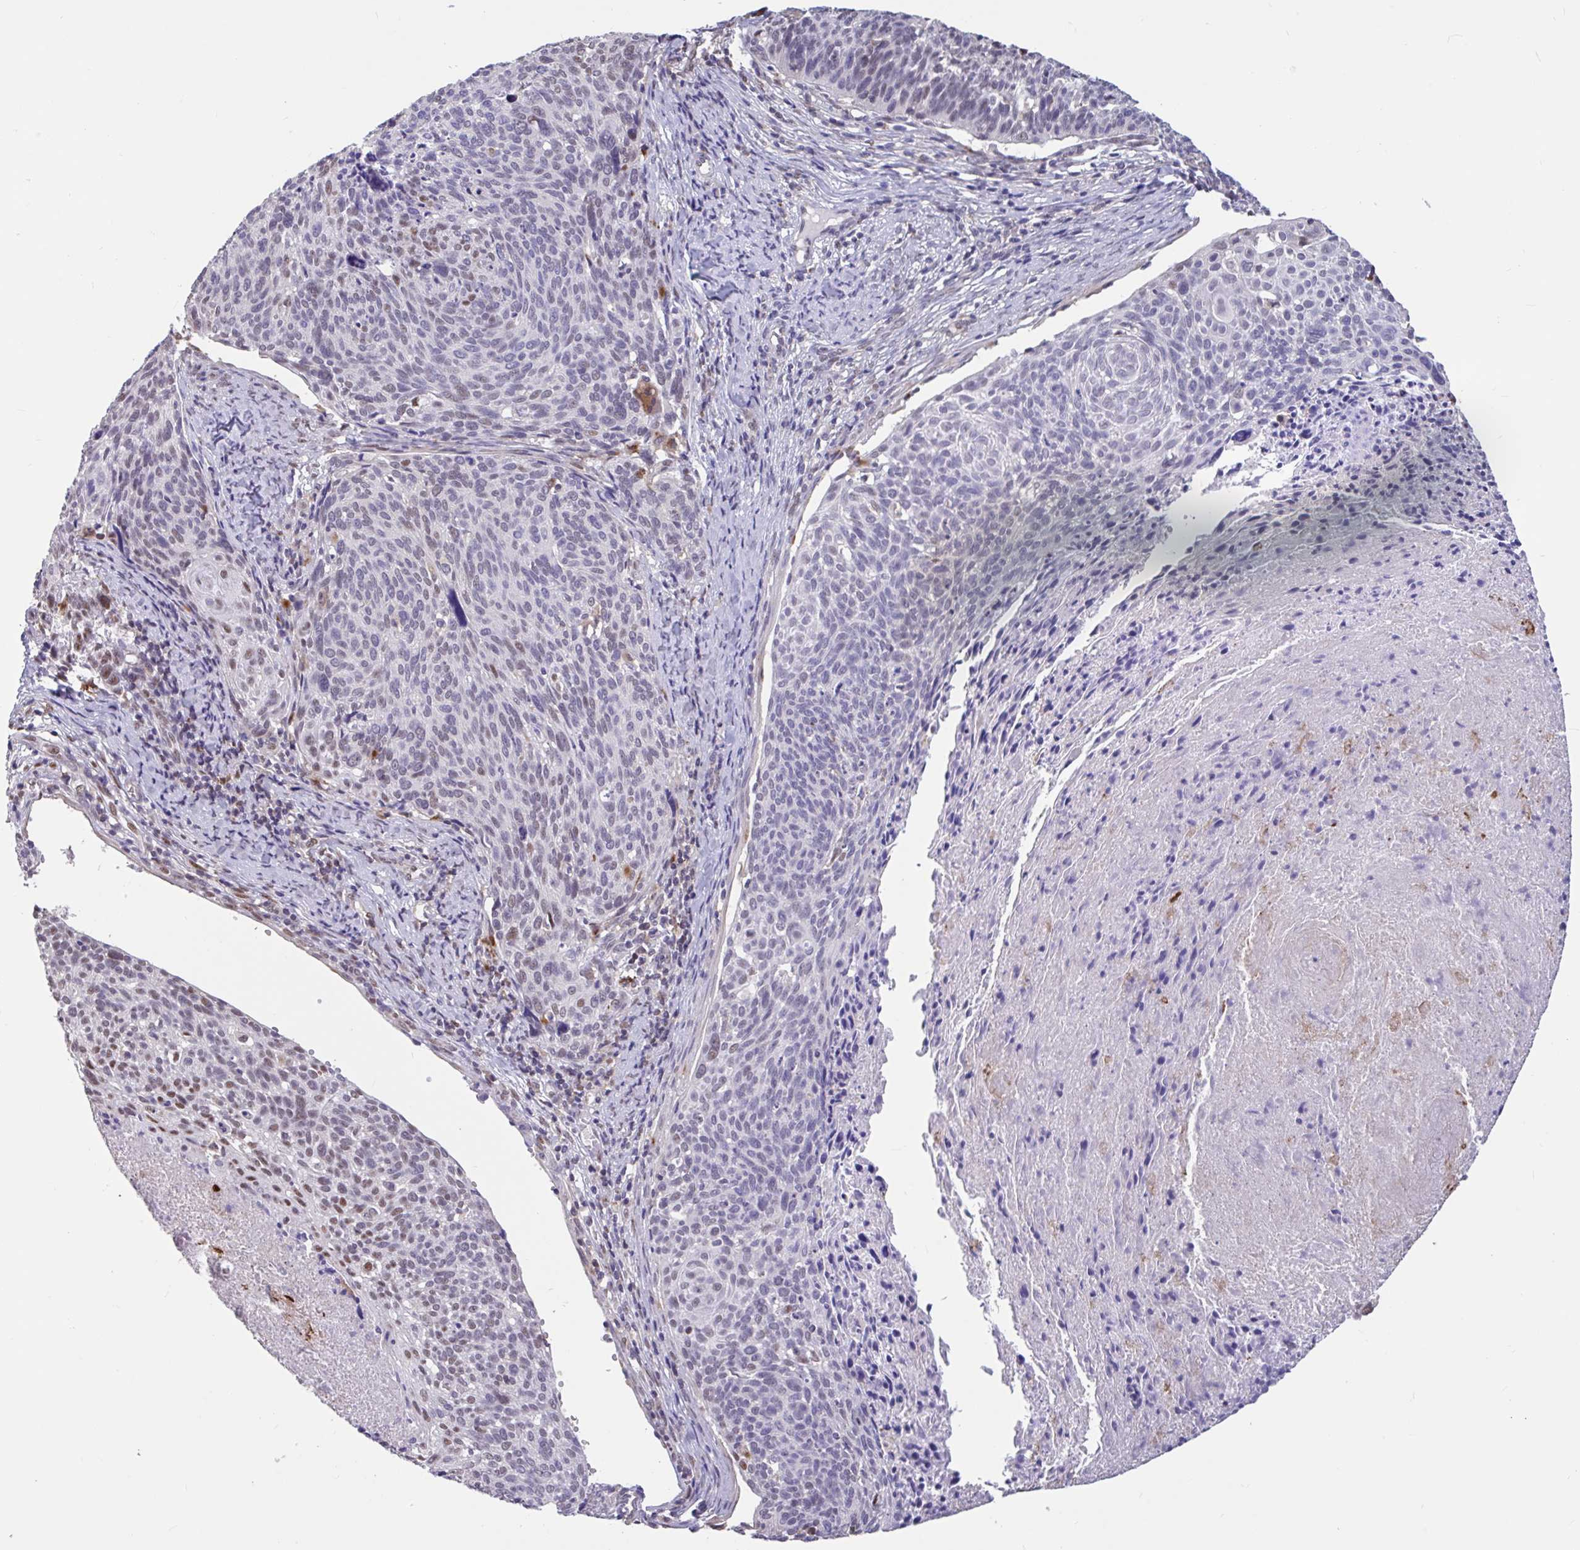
{"staining": {"intensity": "negative", "quantity": "none", "location": "none"}, "tissue": "cervical cancer", "cell_type": "Tumor cells", "image_type": "cancer", "snomed": [{"axis": "morphology", "description": "Squamous cell carcinoma, NOS"}, {"axis": "topography", "description": "Cervix"}], "caption": "Tumor cells show no significant expression in cervical cancer.", "gene": "DDX39A", "patient": {"sex": "female", "age": 49}}